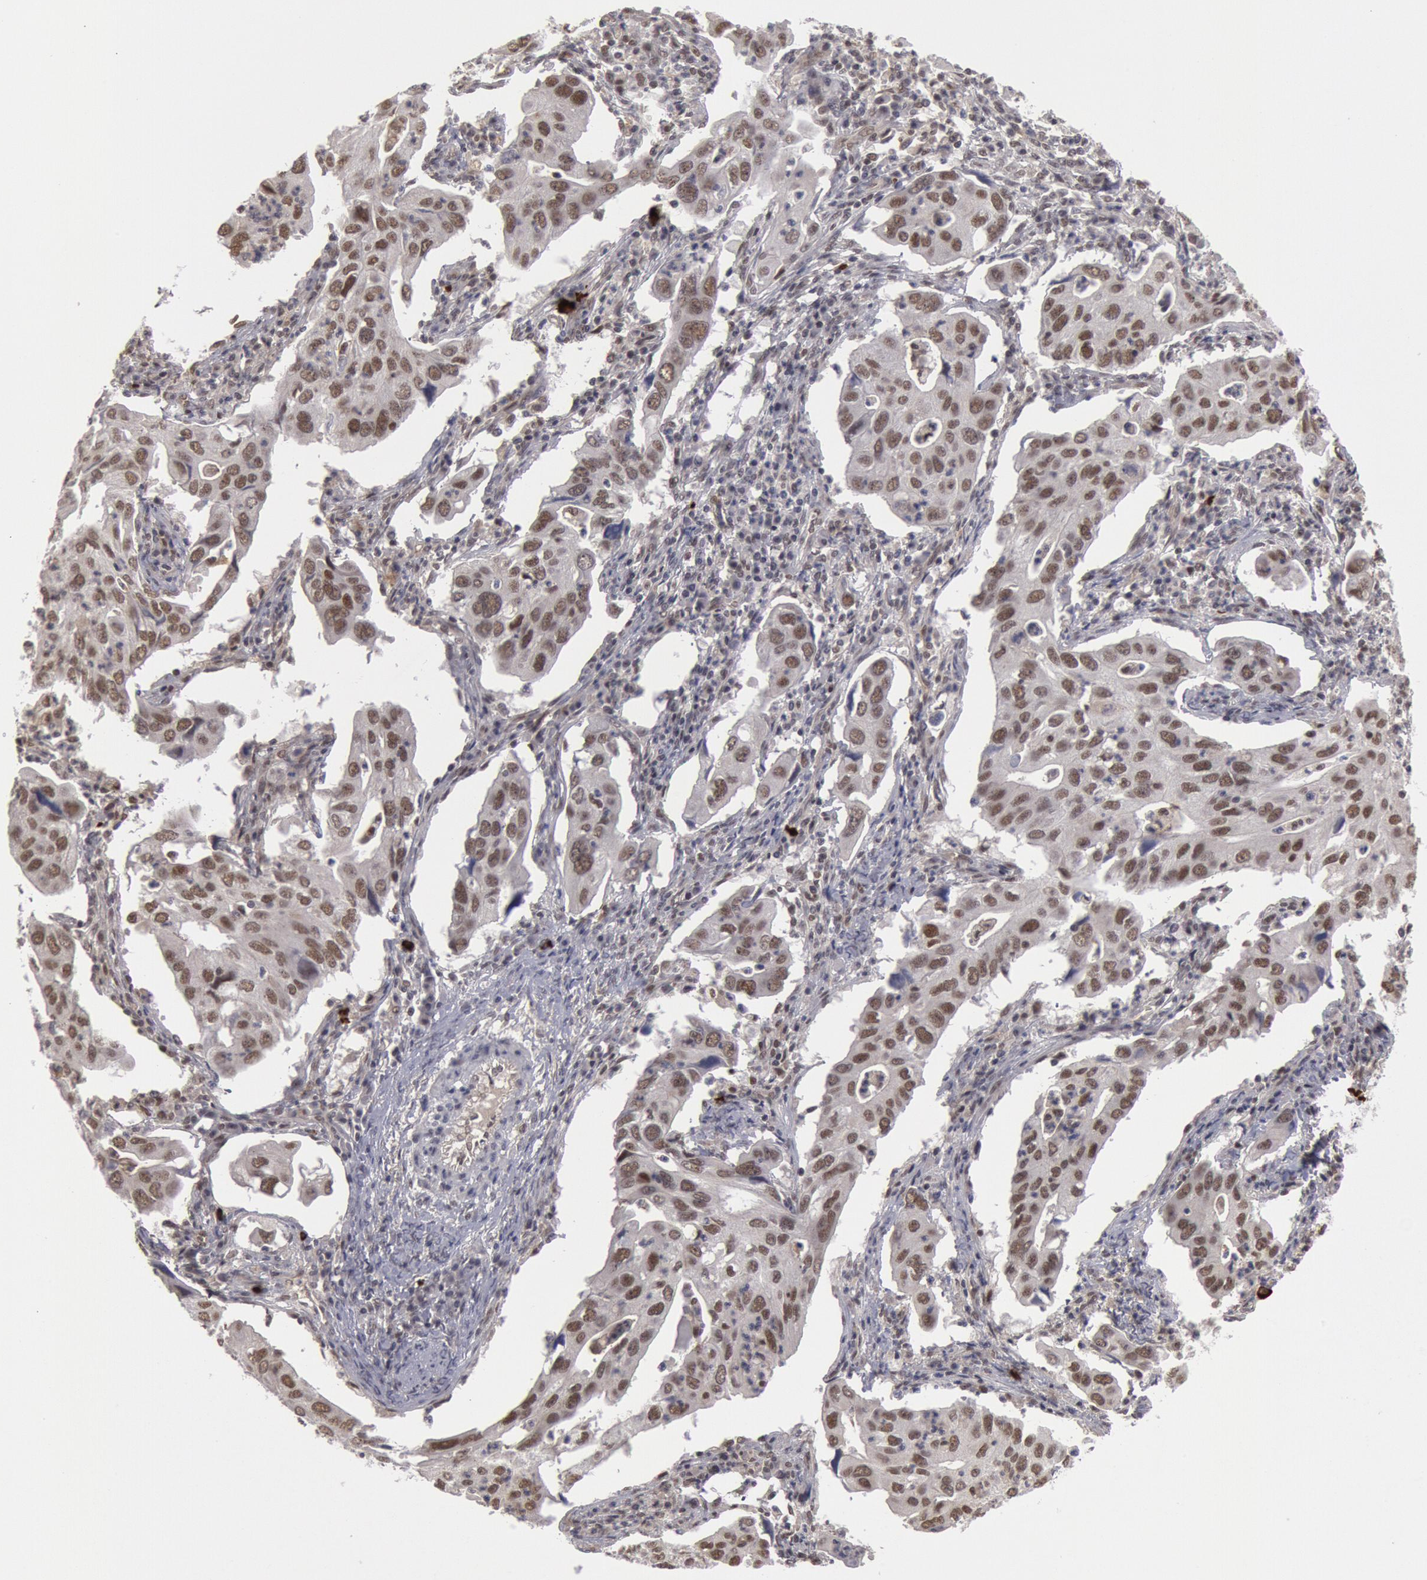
{"staining": {"intensity": "weak", "quantity": "25%-75%", "location": "nuclear"}, "tissue": "lung cancer", "cell_type": "Tumor cells", "image_type": "cancer", "snomed": [{"axis": "morphology", "description": "Adenocarcinoma, NOS"}, {"axis": "topography", "description": "Lung"}], "caption": "A high-resolution micrograph shows IHC staining of lung adenocarcinoma, which reveals weak nuclear positivity in about 25%-75% of tumor cells.", "gene": "PPP4R3B", "patient": {"sex": "male", "age": 48}}